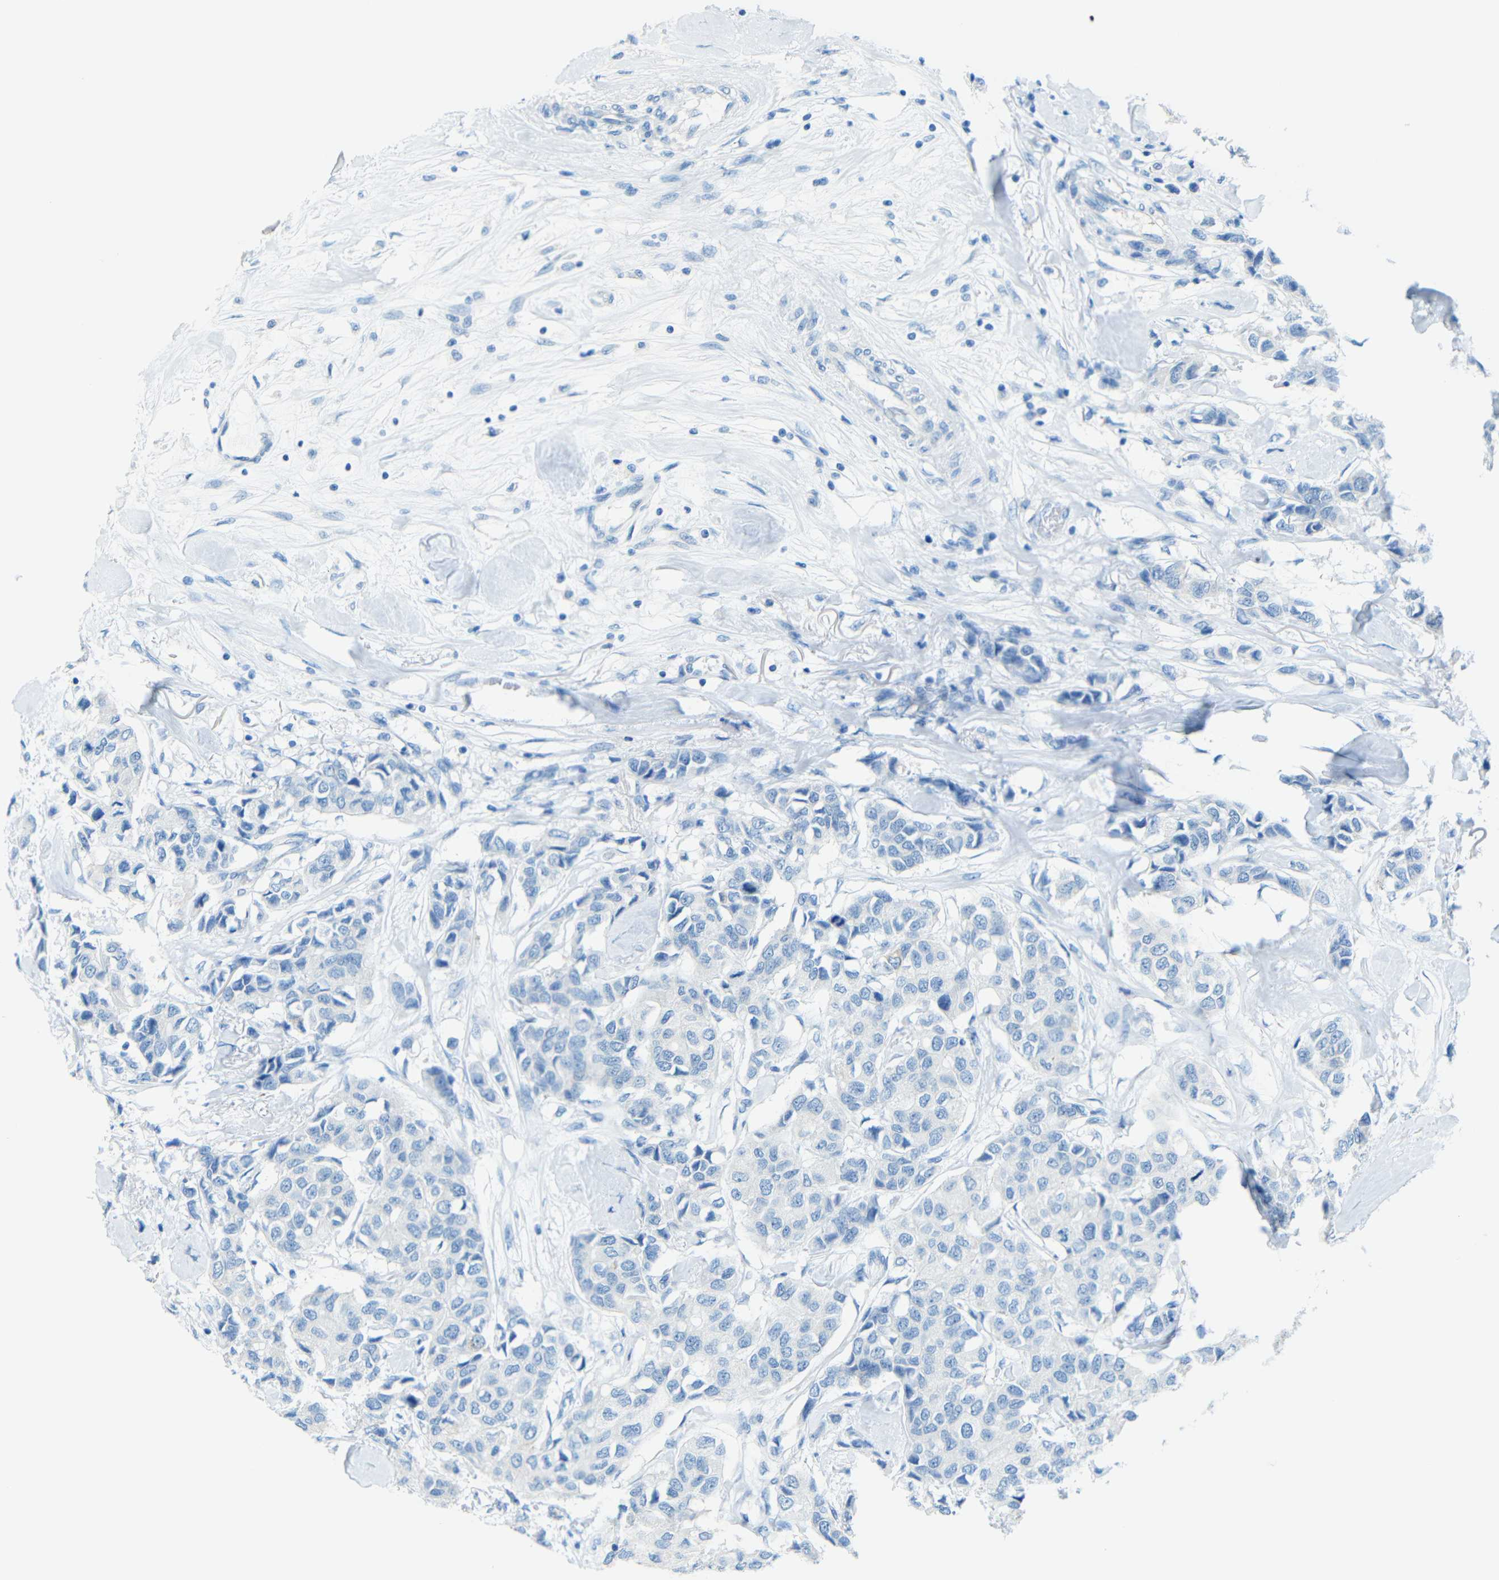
{"staining": {"intensity": "negative", "quantity": "none", "location": "none"}, "tissue": "breast cancer", "cell_type": "Tumor cells", "image_type": "cancer", "snomed": [{"axis": "morphology", "description": "Duct carcinoma"}, {"axis": "topography", "description": "Breast"}], "caption": "Tumor cells are negative for protein expression in human invasive ductal carcinoma (breast). Brightfield microscopy of IHC stained with DAB (brown) and hematoxylin (blue), captured at high magnification.", "gene": "TUBB4B", "patient": {"sex": "female", "age": 80}}